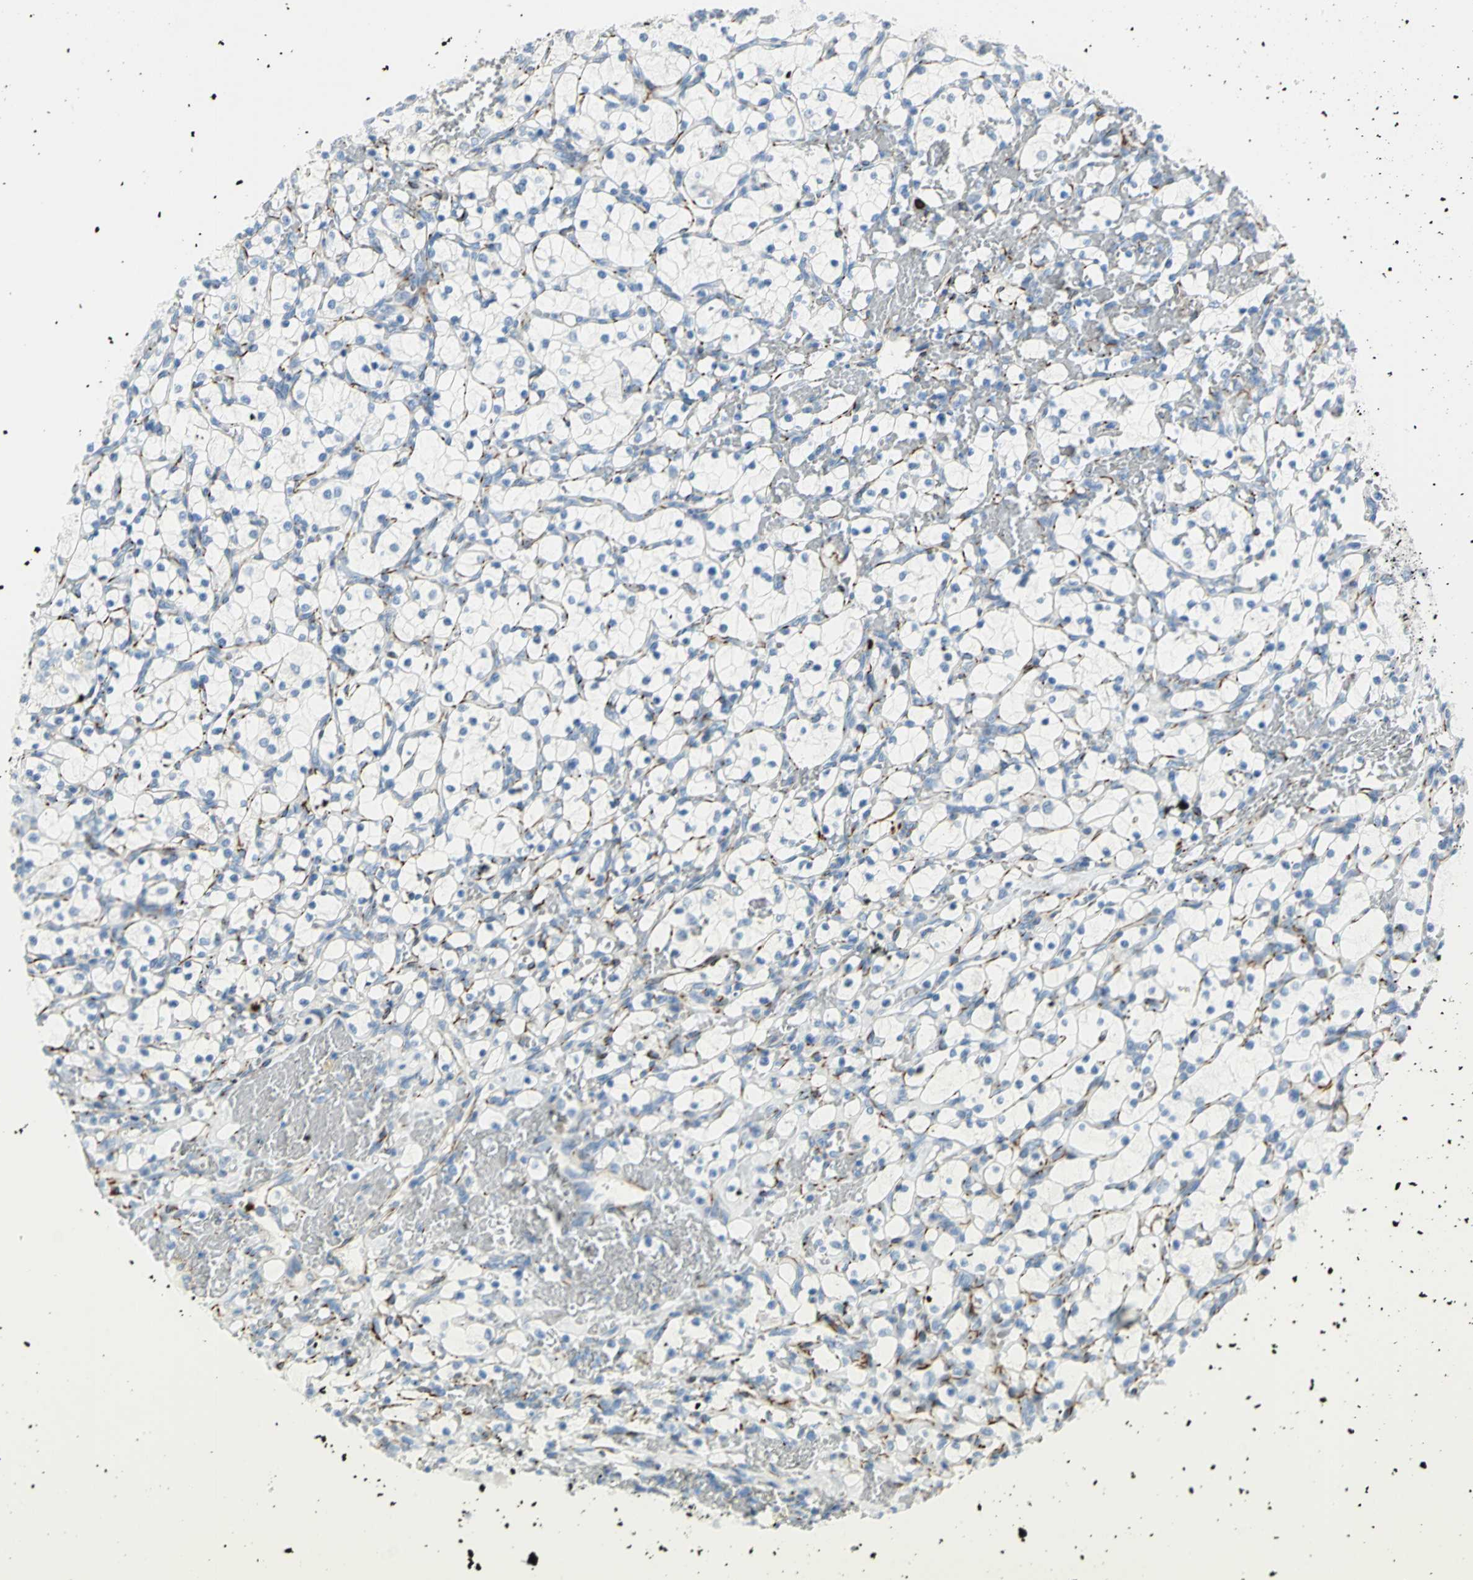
{"staining": {"intensity": "negative", "quantity": "none", "location": "none"}, "tissue": "renal cancer", "cell_type": "Tumor cells", "image_type": "cancer", "snomed": [{"axis": "morphology", "description": "Adenocarcinoma, NOS"}, {"axis": "topography", "description": "Kidney"}], "caption": "A histopathology image of renal adenocarcinoma stained for a protein reveals no brown staining in tumor cells. Brightfield microscopy of immunohistochemistry stained with DAB (brown) and hematoxylin (blue), captured at high magnification.", "gene": "ALOX15", "patient": {"sex": "female", "age": 69}}